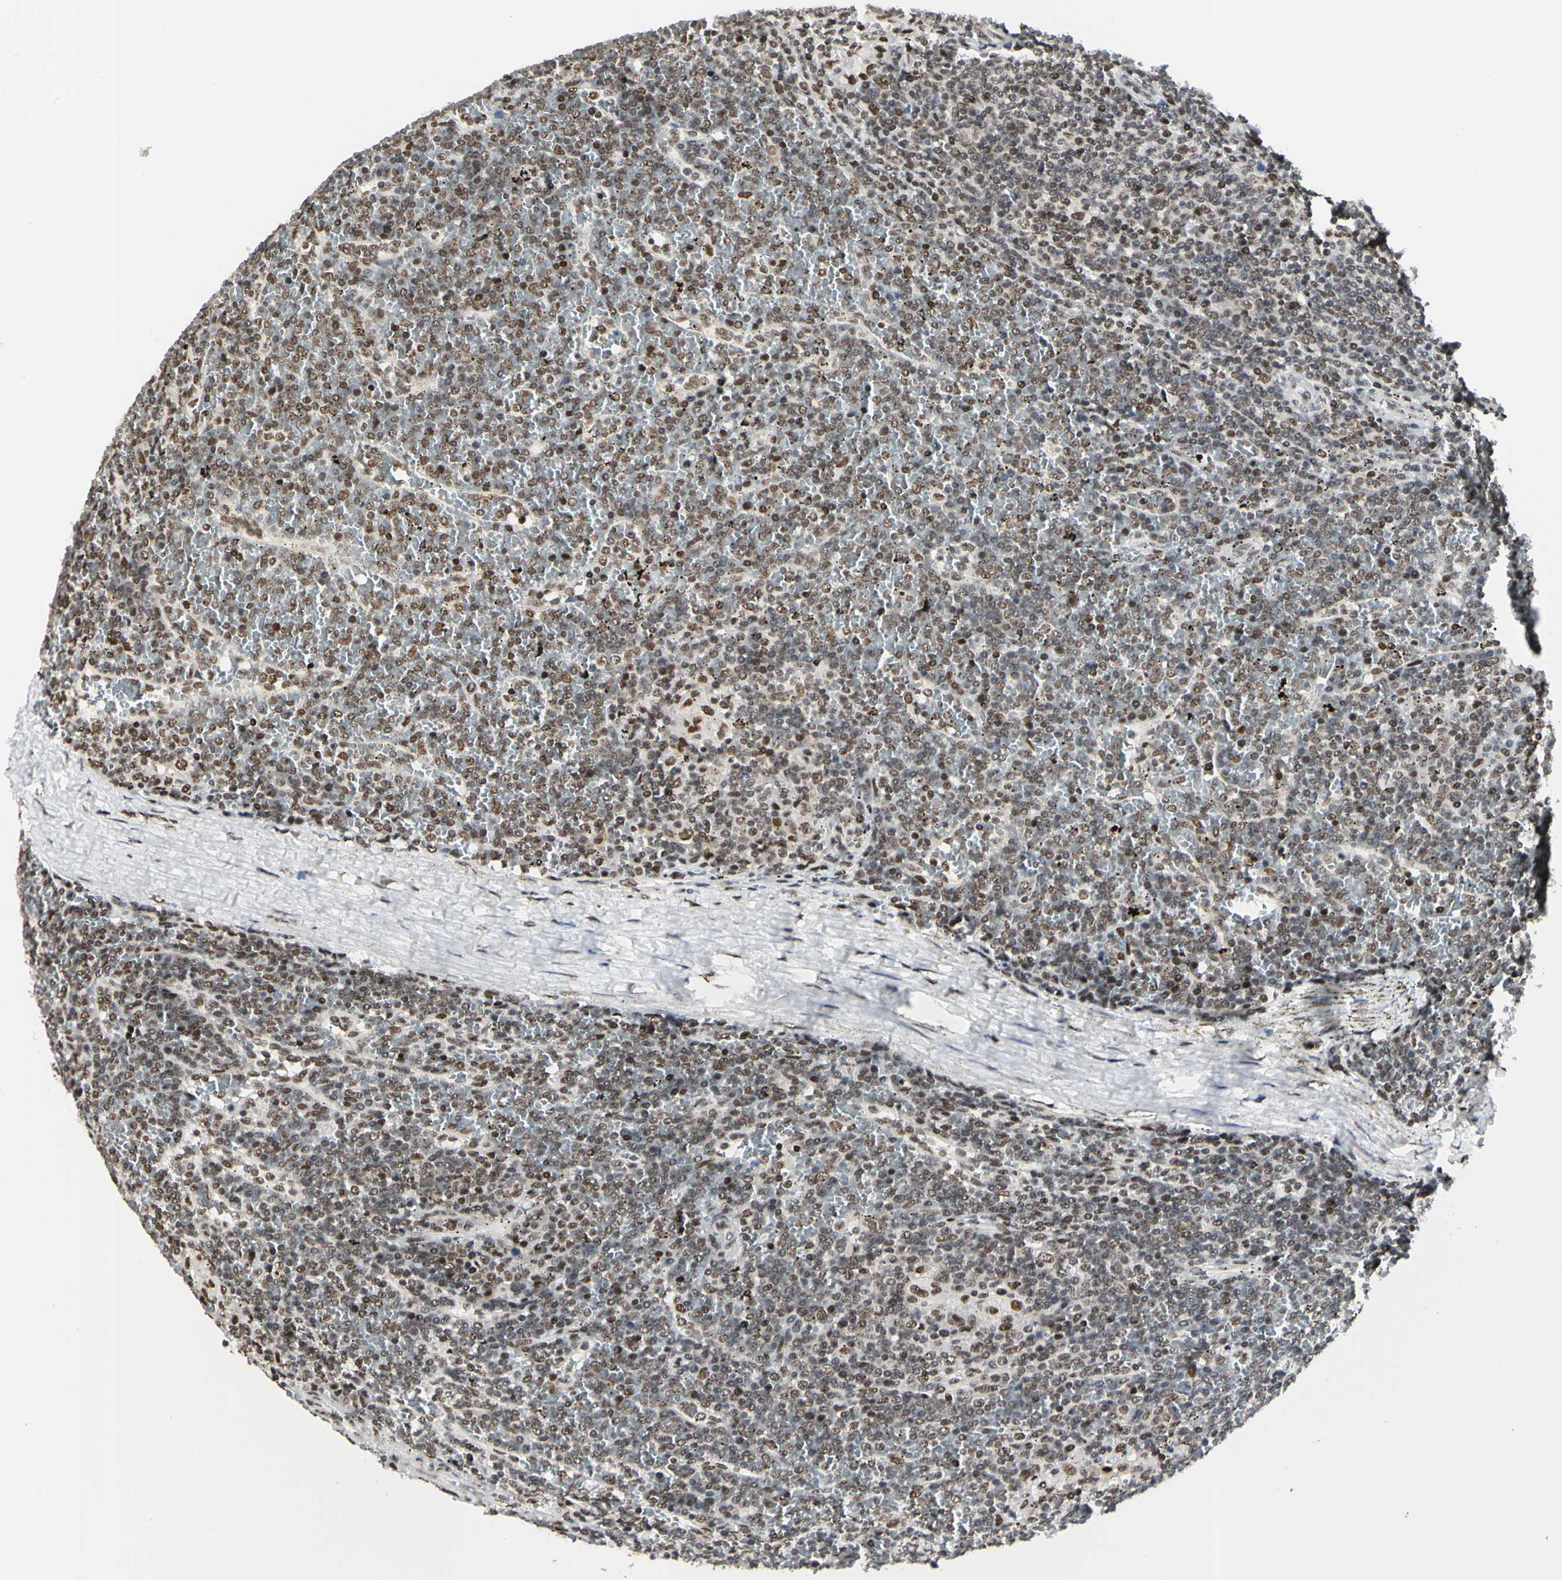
{"staining": {"intensity": "moderate", "quantity": ">75%", "location": "nuclear"}, "tissue": "lymphoma", "cell_type": "Tumor cells", "image_type": "cancer", "snomed": [{"axis": "morphology", "description": "Malignant lymphoma, non-Hodgkin's type, Low grade"}, {"axis": "topography", "description": "Spleen"}], "caption": "Protein staining of low-grade malignant lymphoma, non-Hodgkin's type tissue exhibits moderate nuclear staining in about >75% of tumor cells. The protein of interest is stained brown, and the nuclei are stained in blue (DAB (3,3'-diaminobenzidine) IHC with brightfield microscopy, high magnification).", "gene": "PRMT3", "patient": {"sex": "female", "age": 19}}